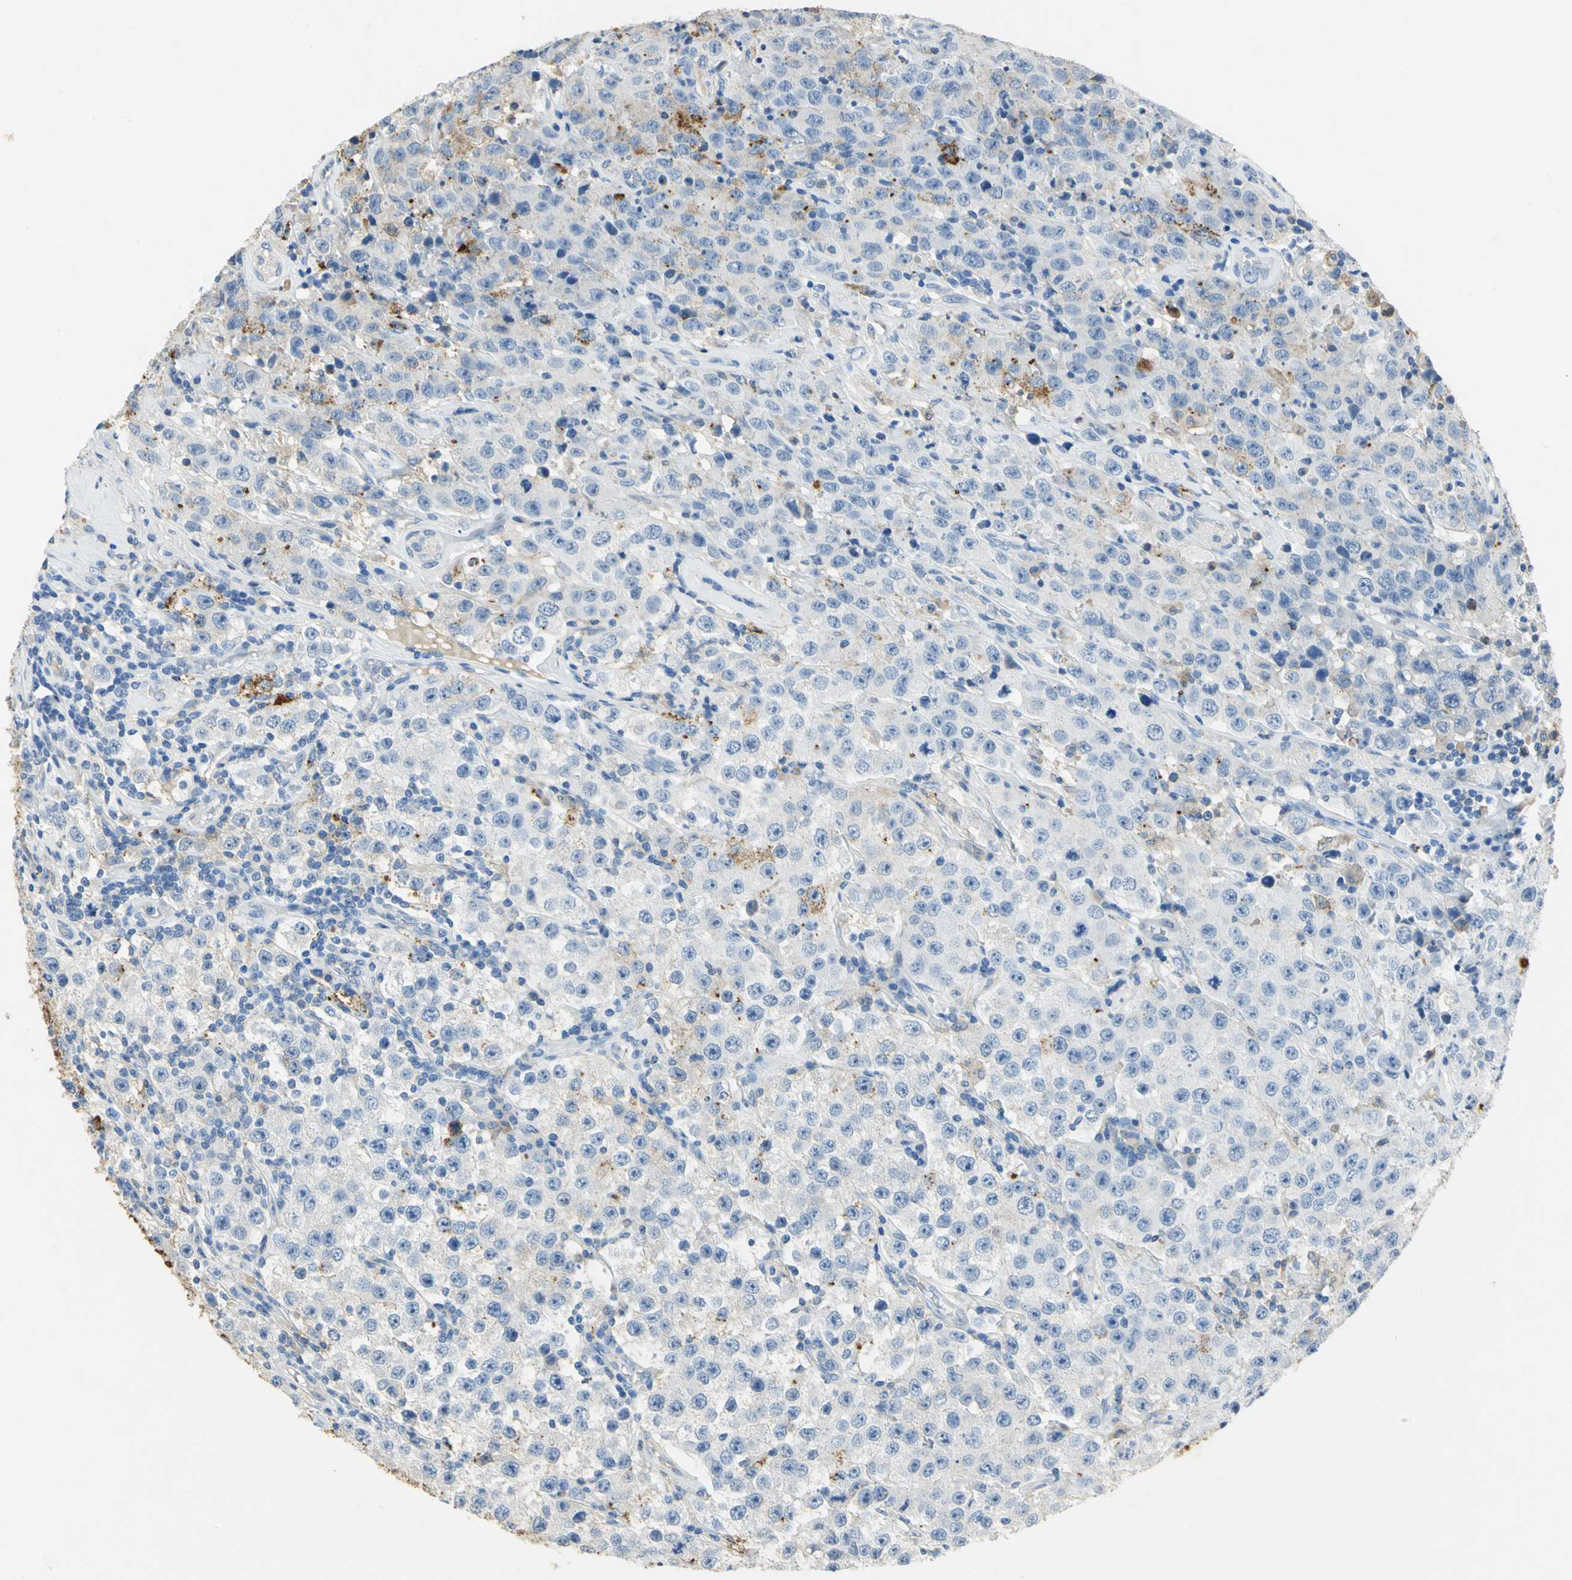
{"staining": {"intensity": "moderate", "quantity": "<25%", "location": "cytoplasmic/membranous"}, "tissue": "testis cancer", "cell_type": "Tumor cells", "image_type": "cancer", "snomed": [{"axis": "morphology", "description": "Seminoma, NOS"}, {"axis": "topography", "description": "Testis"}], "caption": "Brown immunohistochemical staining in human testis cancer (seminoma) displays moderate cytoplasmic/membranous expression in approximately <25% of tumor cells. Using DAB (brown) and hematoxylin (blue) stains, captured at high magnification using brightfield microscopy.", "gene": "ANXA4", "patient": {"sex": "male", "age": 52}}